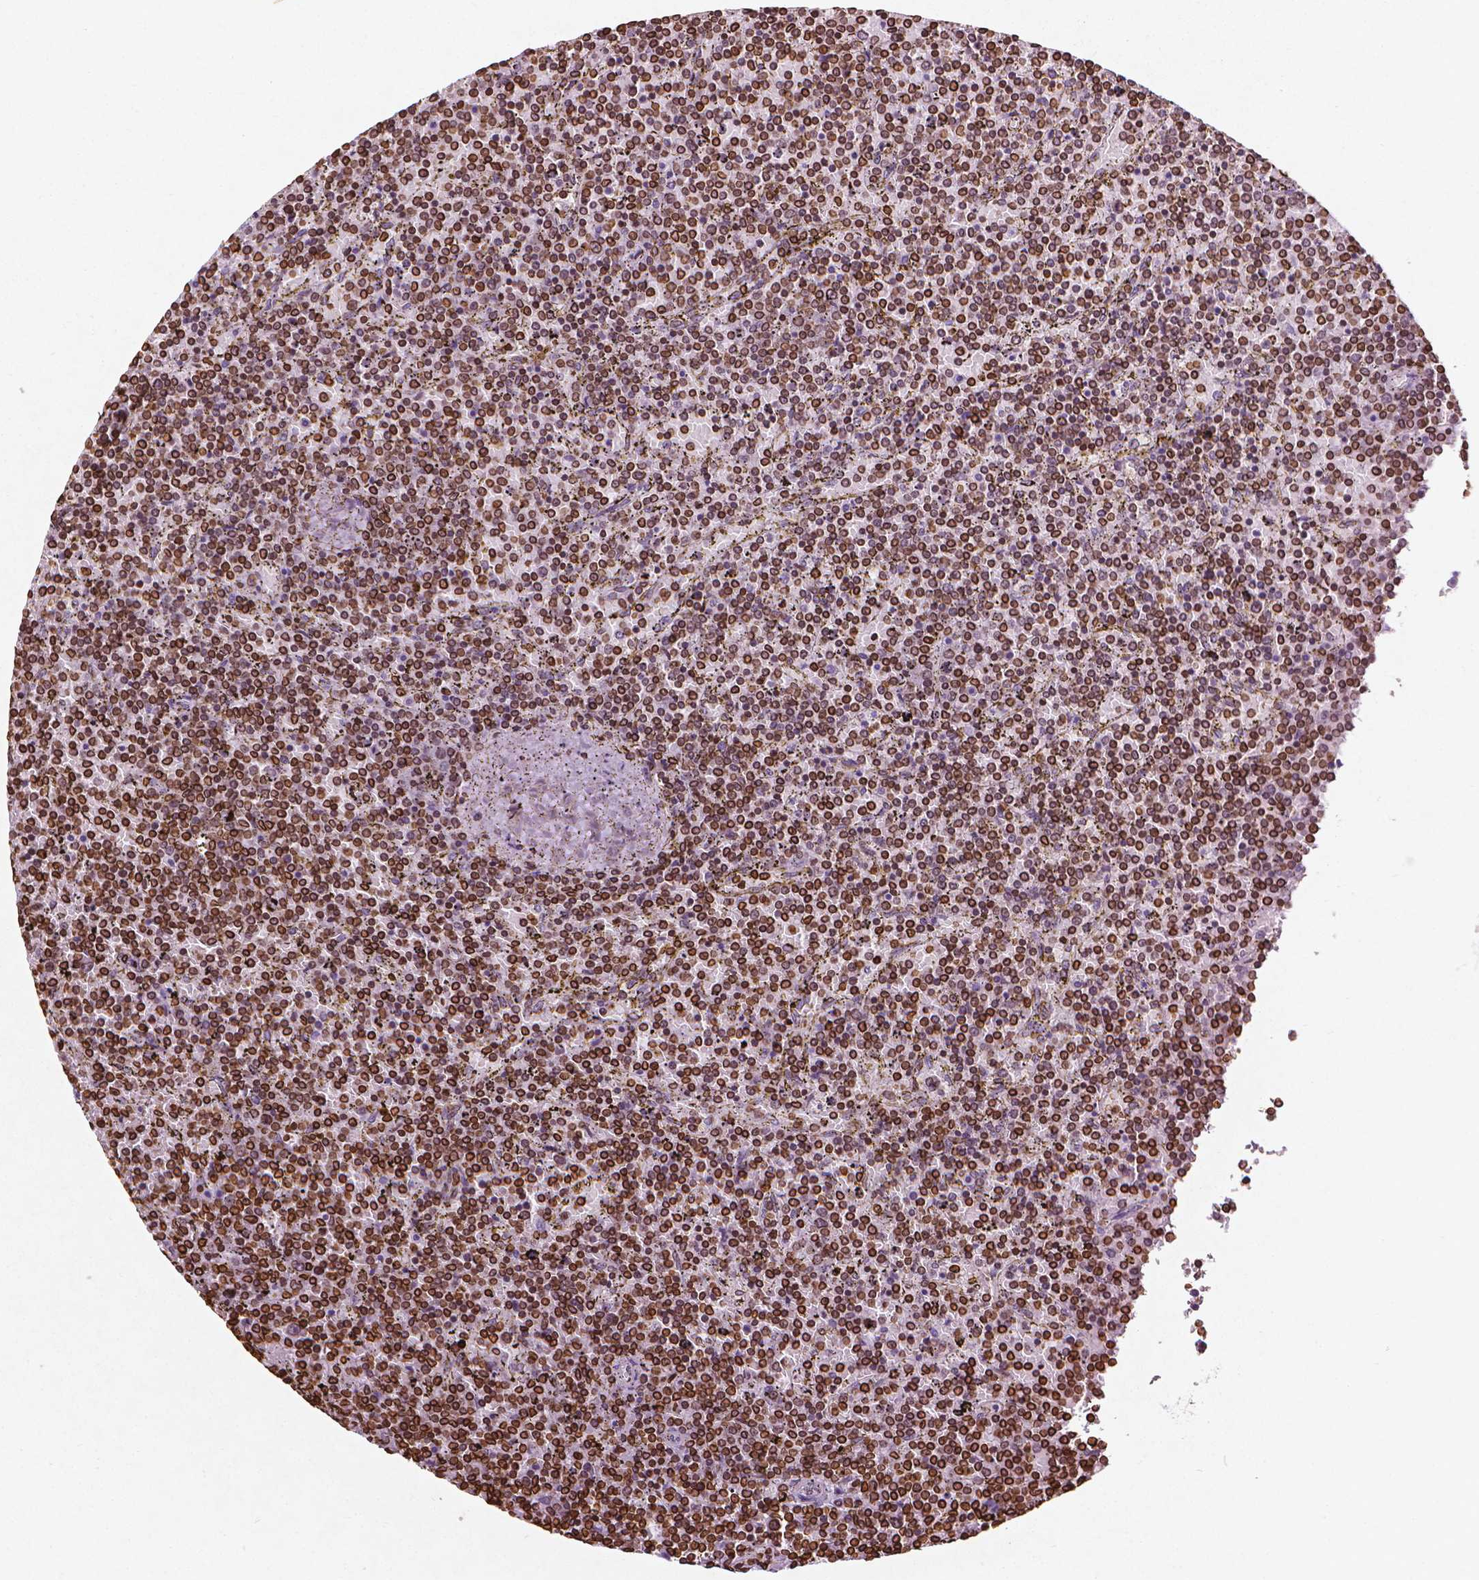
{"staining": {"intensity": "strong", "quantity": ">75%", "location": "cytoplasmic/membranous,nuclear"}, "tissue": "lymphoma", "cell_type": "Tumor cells", "image_type": "cancer", "snomed": [{"axis": "morphology", "description": "Malignant lymphoma, non-Hodgkin's type, Low grade"}, {"axis": "topography", "description": "Spleen"}], "caption": "A brown stain shows strong cytoplasmic/membranous and nuclear expression of a protein in human lymphoma tumor cells.", "gene": "LMNB1", "patient": {"sex": "female", "age": 77}}